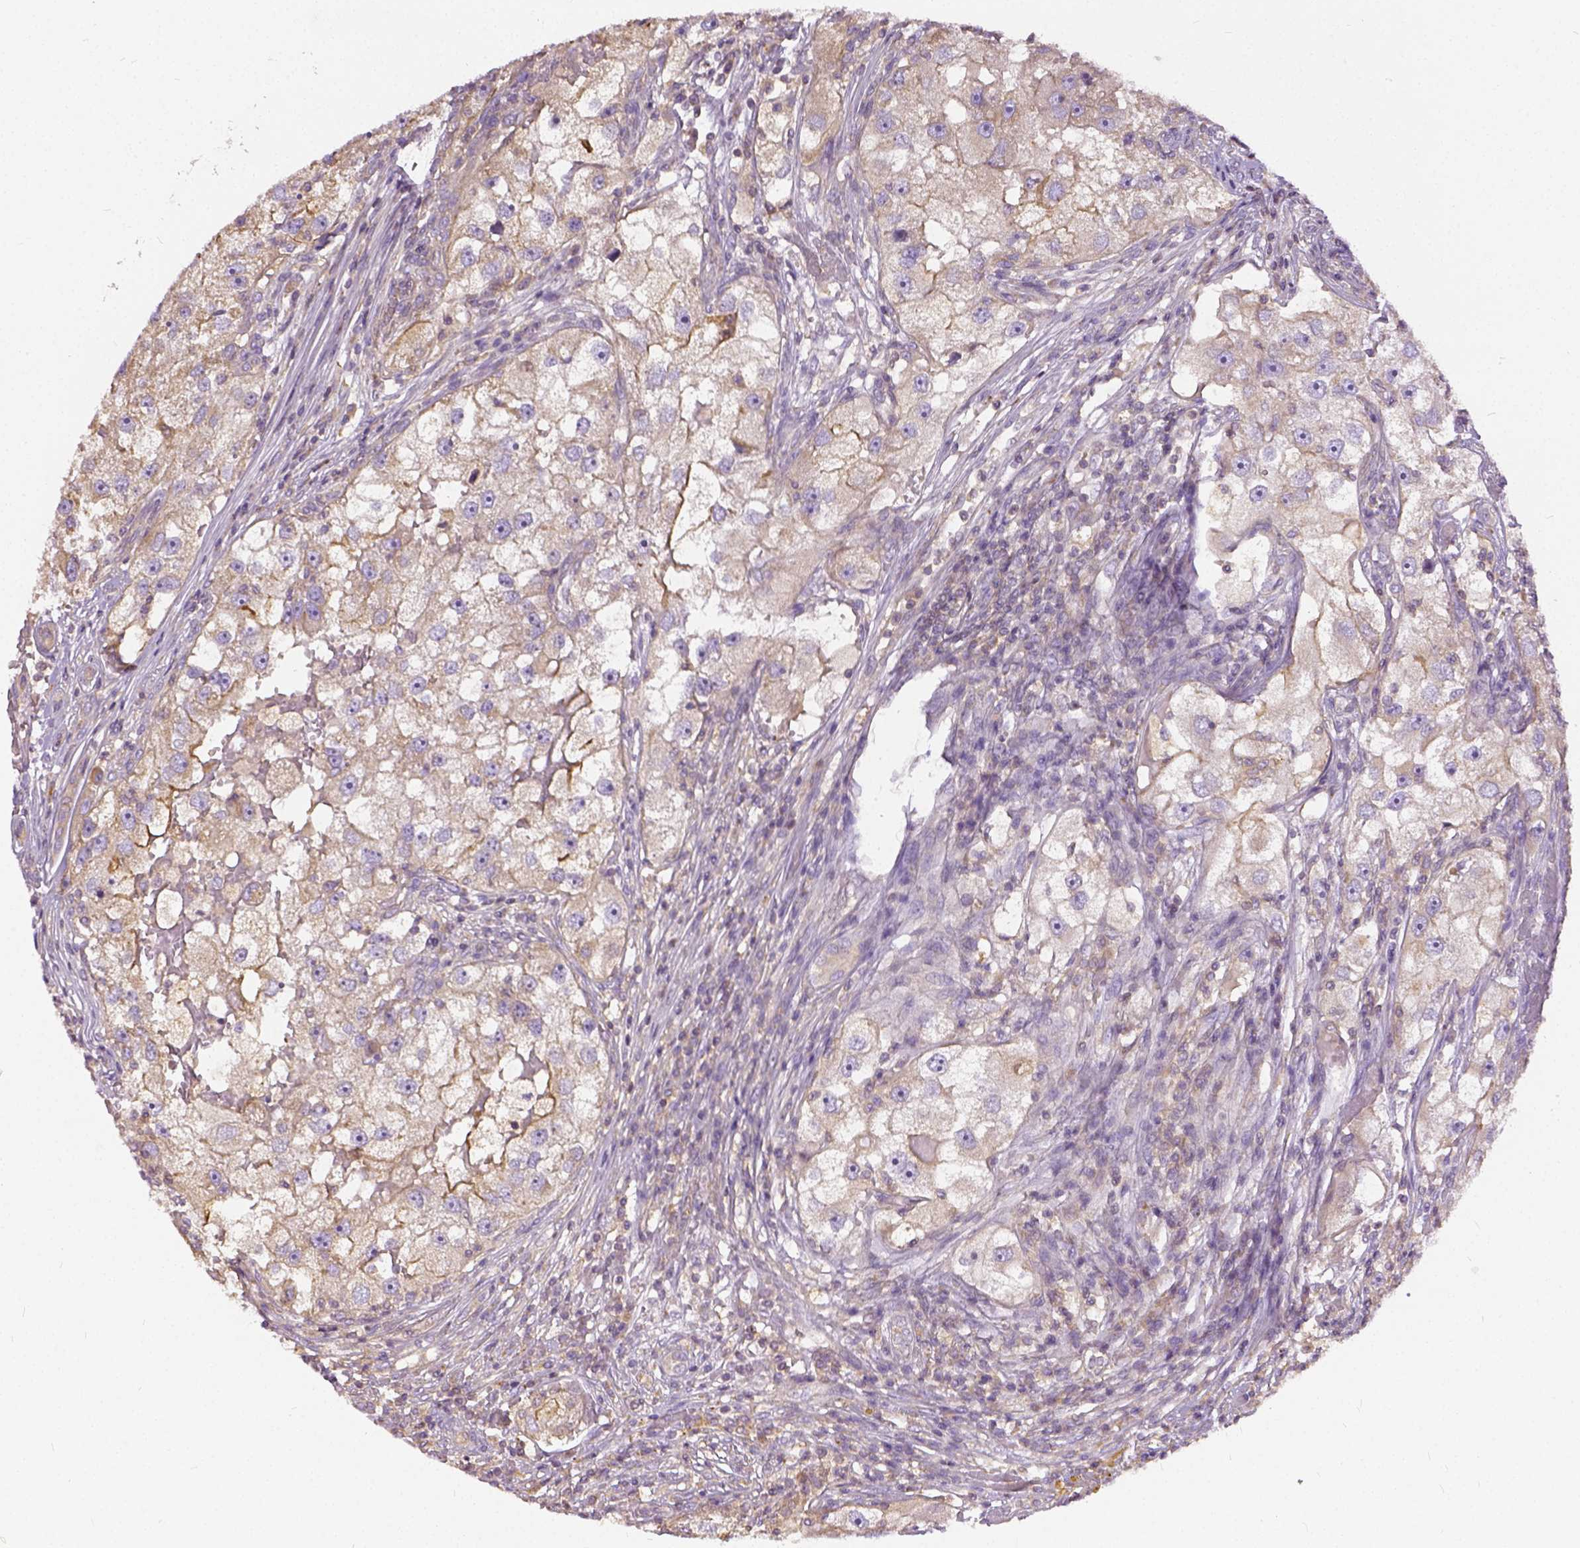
{"staining": {"intensity": "weak", "quantity": "25%-75%", "location": "cytoplasmic/membranous"}, "tissue": "renal cancer", "cell_type": "Tumor cells", "image_type": "cancer", "snomed": [{"axis": "morphology", "description": "Adenocarcinoma, NOS"}, {"axis": "topography", "description": "Kidney"}], "caption": "Immunohistochemical staining of human renal adenocarcinoma demonstrates weak cytoplasmic/membranous protein positivity in about 25%-75% of tumor cells.", "gene": "CADM4", "patient": {"sex": "male", "age": 63}}